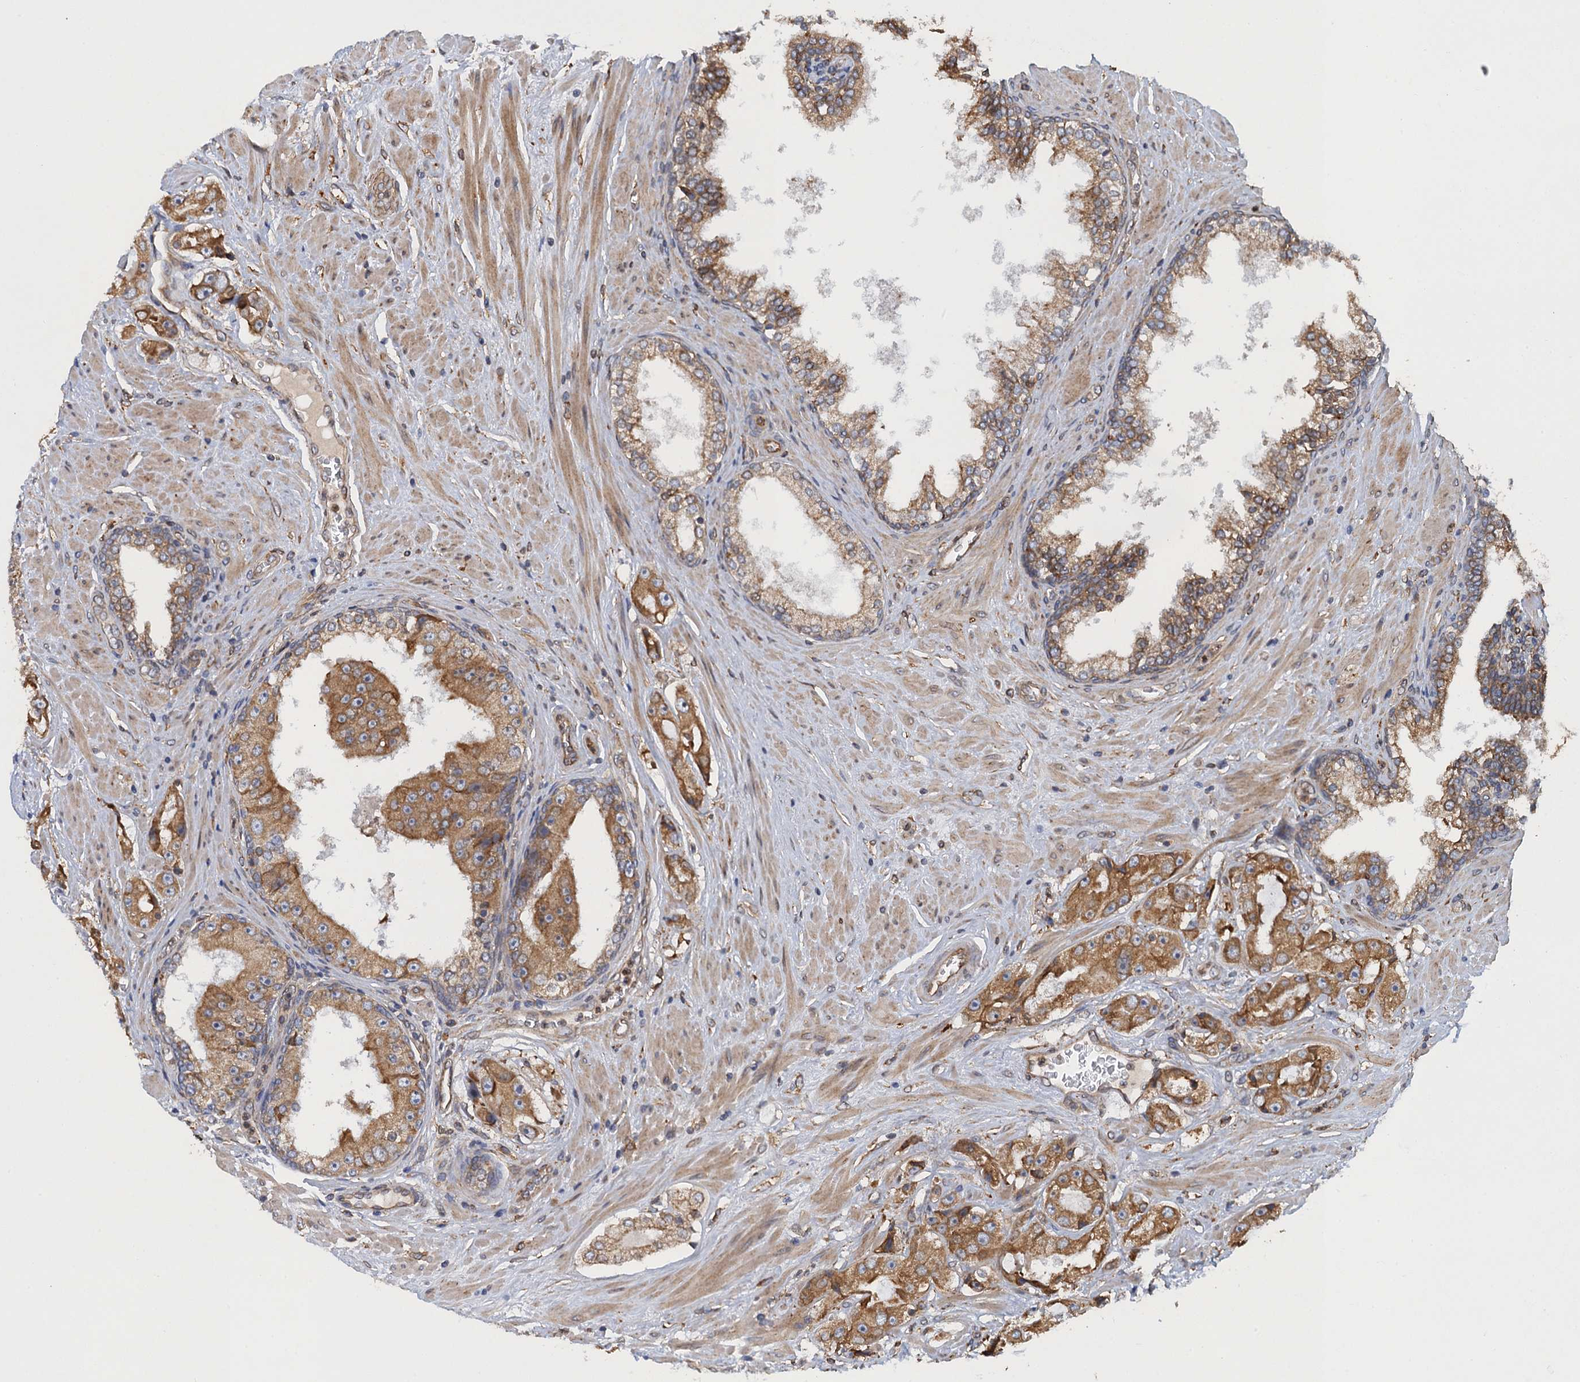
{"staining": {"intensity": "moderate", "quantity": ">75%", "location": "cytoplasmic/membranous"}, "tissue": "prostate cancer", "cell_type": "Tumor cells", "image_type": "cancer", "snomed": [{"axis": "morphology", "description": "Adenocarcinoma, High grade"}, {"axis": "topography", "description": "Prostate"}], "caption": "Prostate cancer (adenocarcinoma (high-grade)) tissue reveals moderate cytoplasmic/membranous positivity in about >75% of tumor cells, visualized by immunohistochemistry. The staining was performed using DAB (3,3'-diaminobenzidine) to visualize the protein expression in brown, while the nuclei were stained in blue with hematoxylin (Magnification: 20x).", "gene": "ARMC5", "patient": {"sex": "male", "age": 73}}